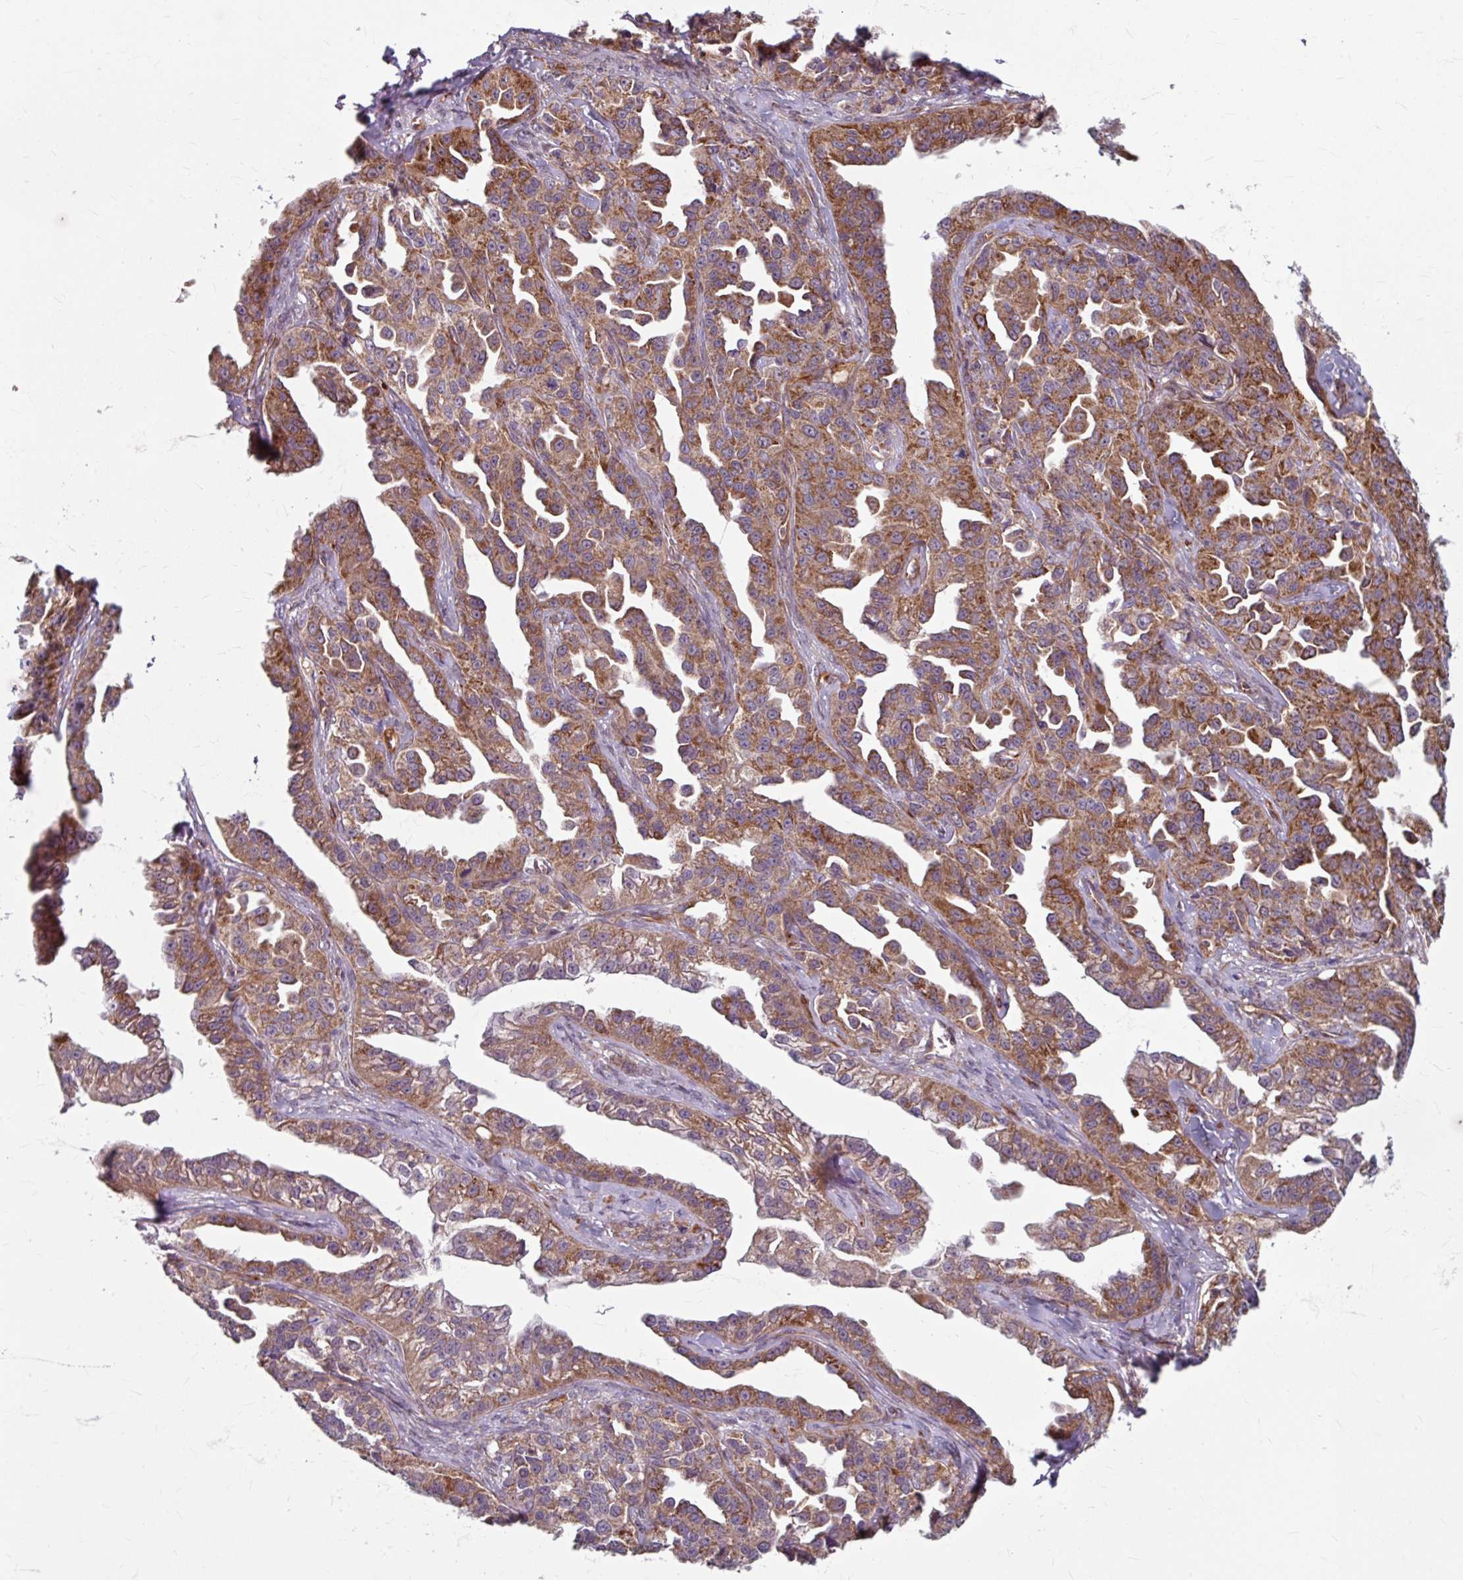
{"staining": {"intensity": "moderate", "quantity": ">75%", "location": "cytoplasmic/membranous"}, "tissue": "ovarian cancer", "cell_type": "Tumor cells", "image_type": "cancer", "snomed": [{"axis": "morphology", "description": "Cystadenocarcinoma, serous, NOS"}, {"axis": "topography", "description": "Ovary"}], "caption": "High-power microscopy captured an immunohistochemistry photomicrograph of ovarian cancer, revealing moderate cytoplasmic/membranous positivity in approximately >75% of tumor cells. (IHC, brightfield microscopy, high magnification).", "gene": "DAAM2", "patient": {"sex": "female", "age": 75}}